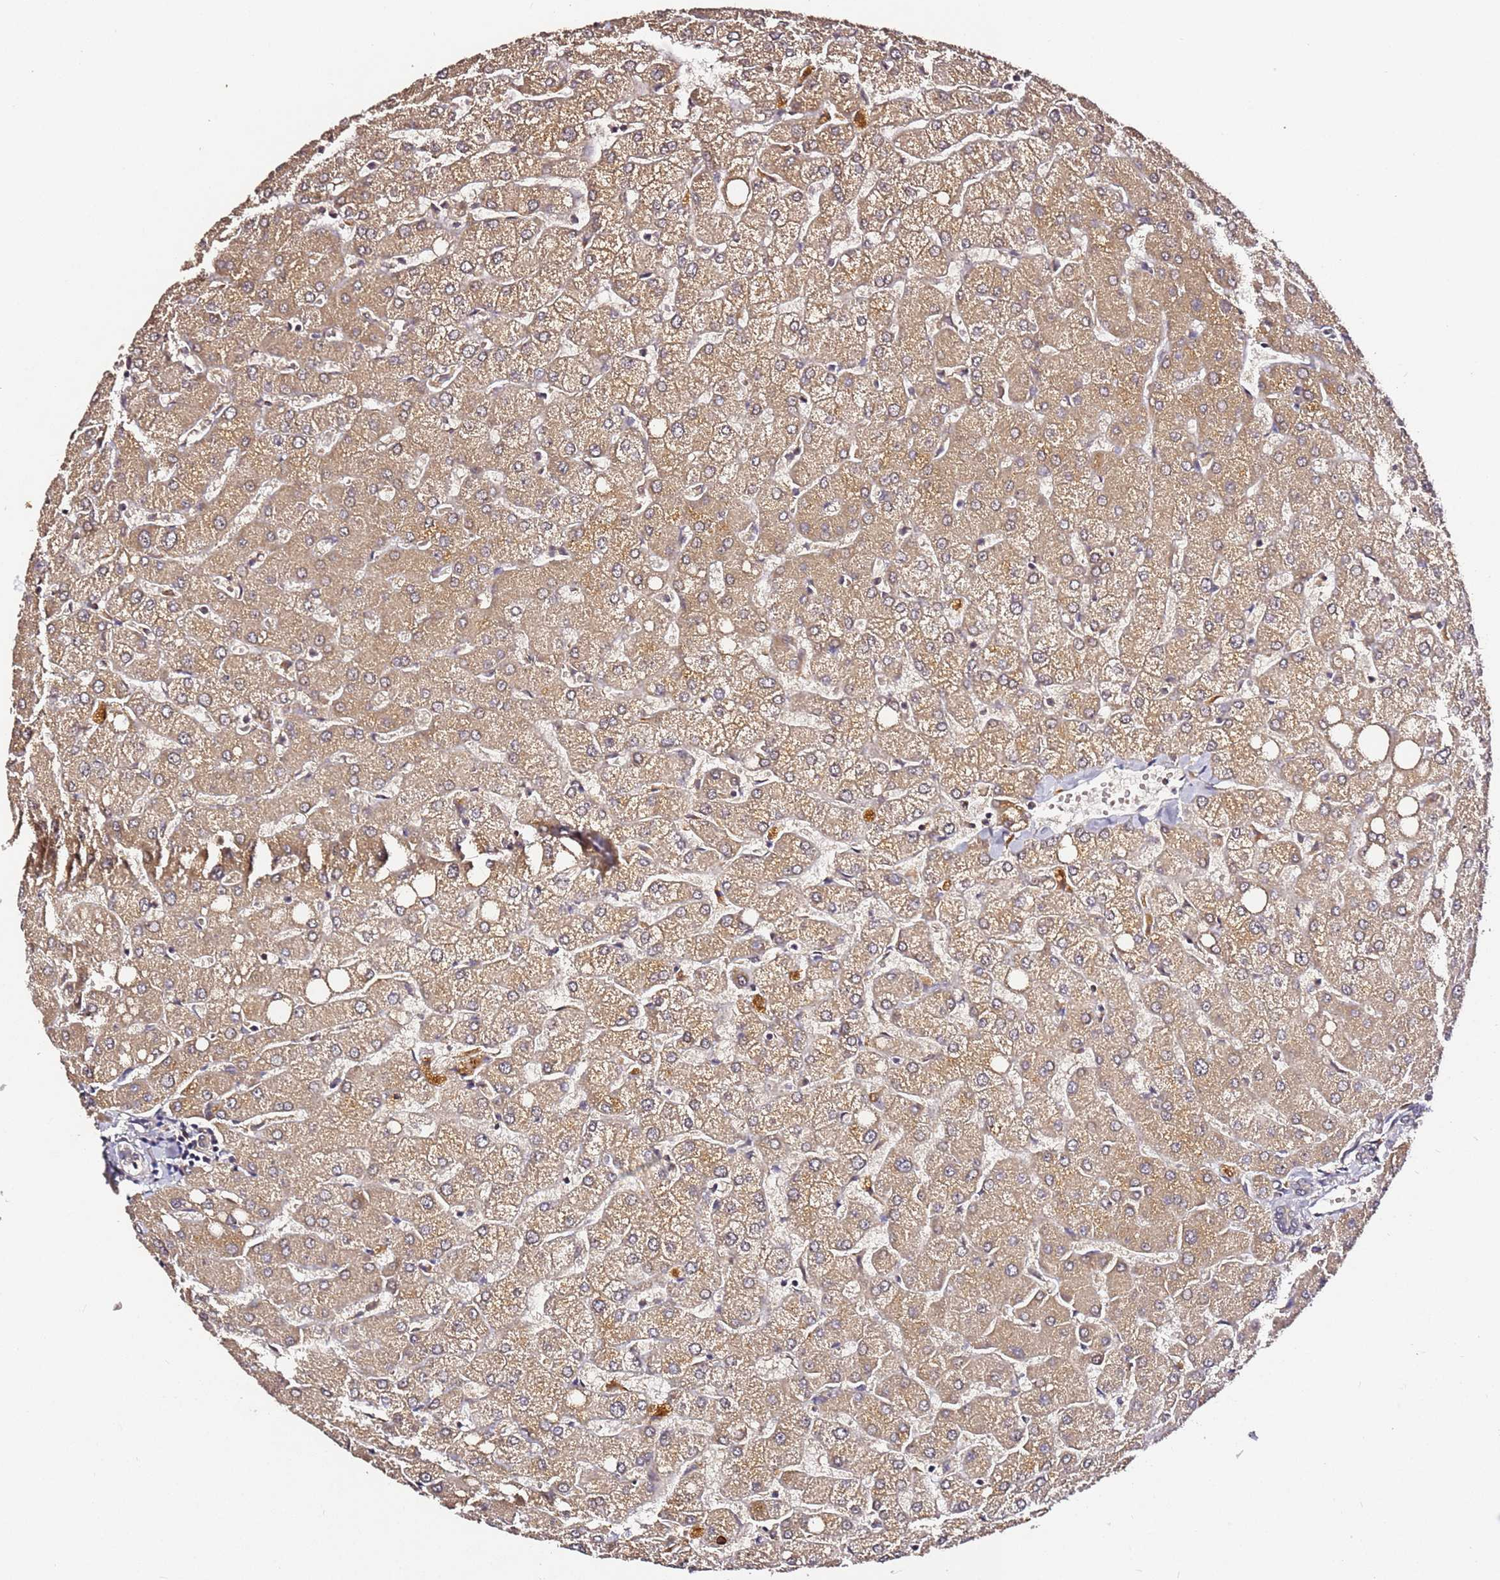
{"staining": {"intensity": "negative", "quantity": "none", "location": "none"}, "tissue": "liver", "cell_type": "Cholangiocytes", "image_type": "normal", "snomed": [{"axis": "morphology", "description": "Normal tissue, NOS"}, {"axis": "topography", "description": "Liver"}], "caption": "Immunohistochemistry of unremarkable liver exhibits no staining in cholangiocytes.", "gene": "C6orf136", "patient": {"sex": "female", "age": 54}}